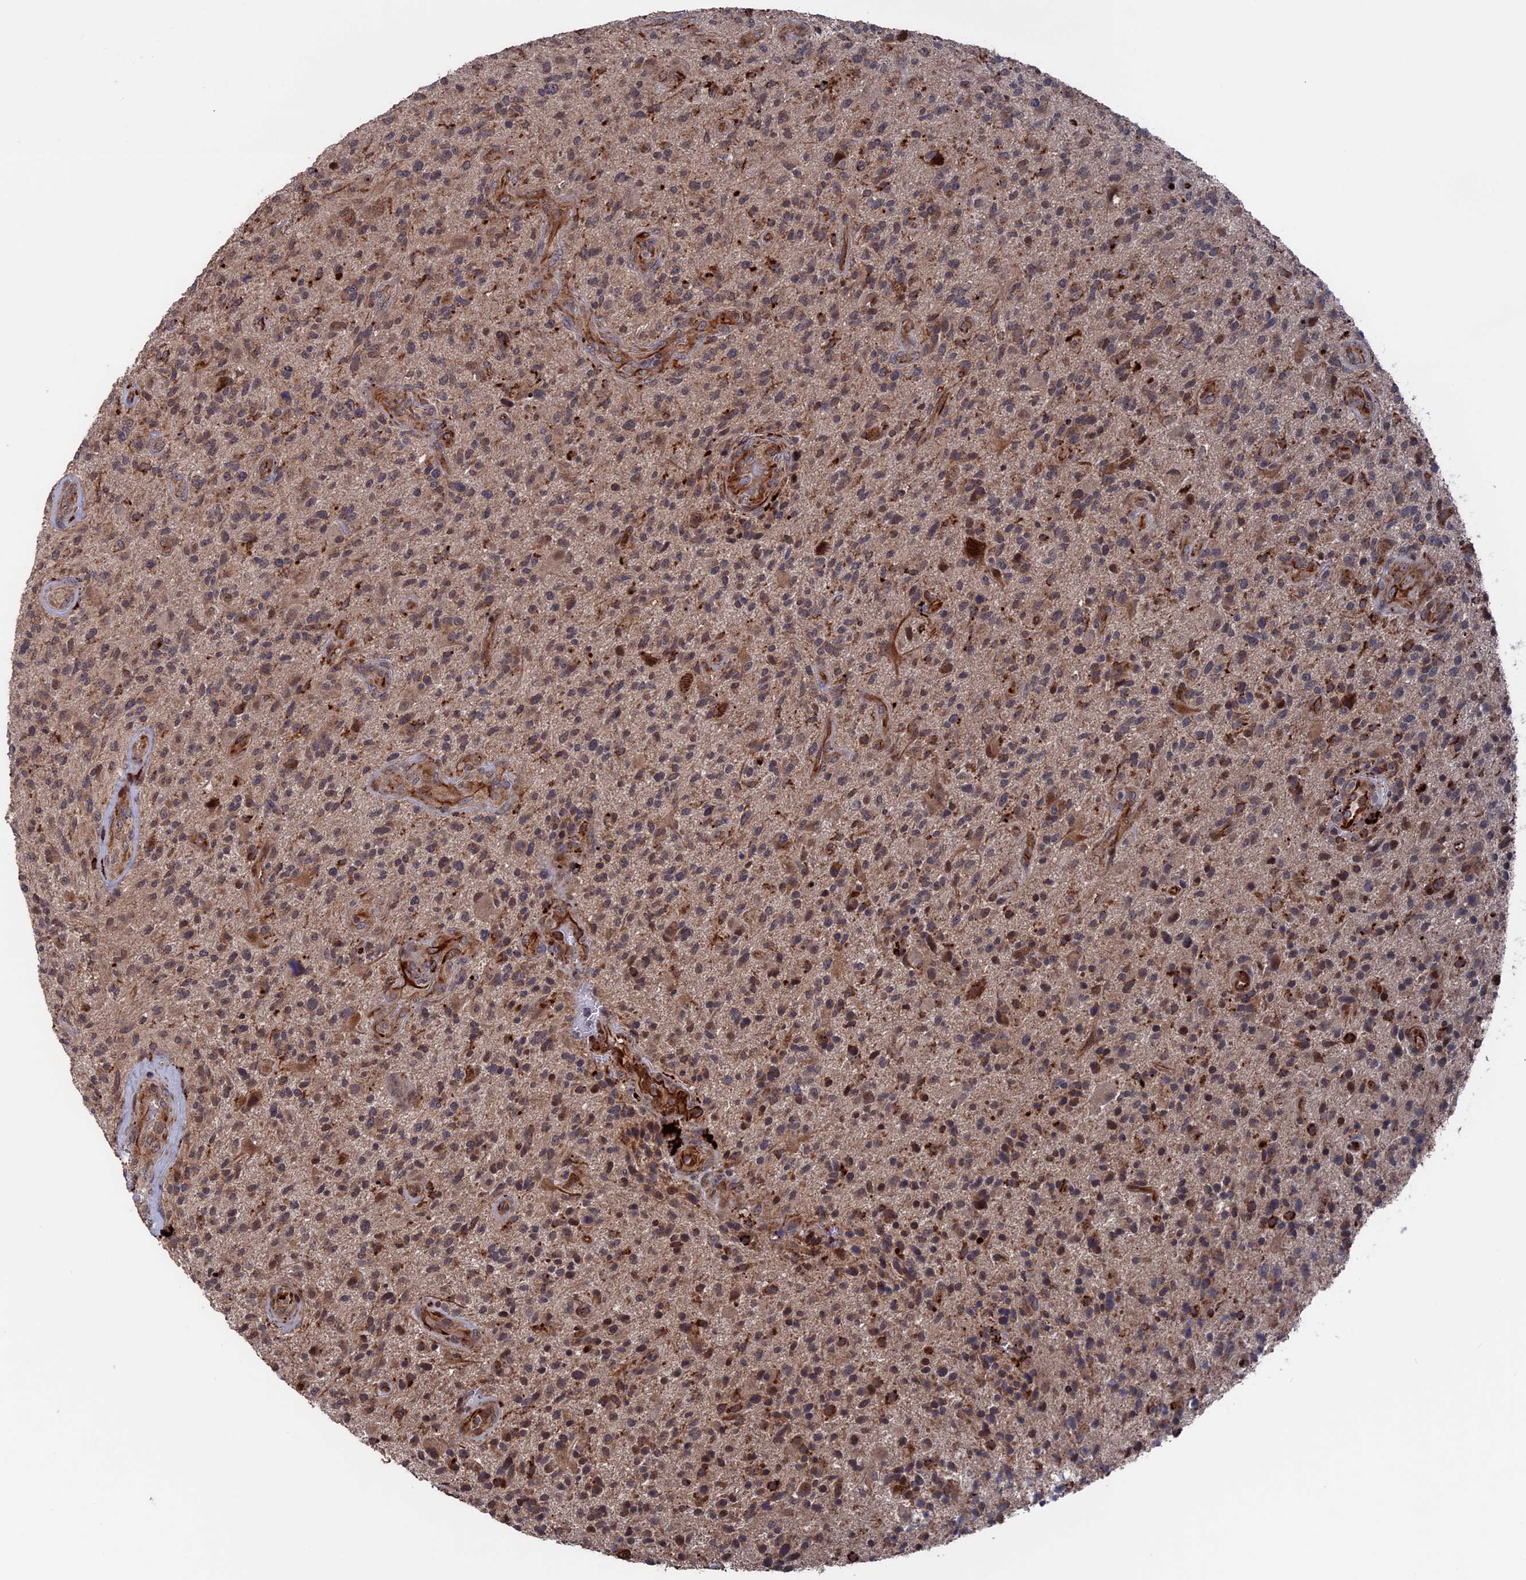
{"staining": {"intensity": "moderate", "quantity": "<25%", "location": "cytoplasmic/membranous"}, "tissue": "glioma", "cell_type": "Tumor cells", "image_type": "cancer", "snomed": [{"axis": "morphology", "description": "Glioma, malignant, High grade"}, {"axis": "topography", "description": "Brain"}], "caption": "A brown stain shows moderate cytoplasmic/membranous positivity of a protein in human glioma tumor cells.", "gene": "PLA2G15", "patient": {"sex": "male", "age": 47}}